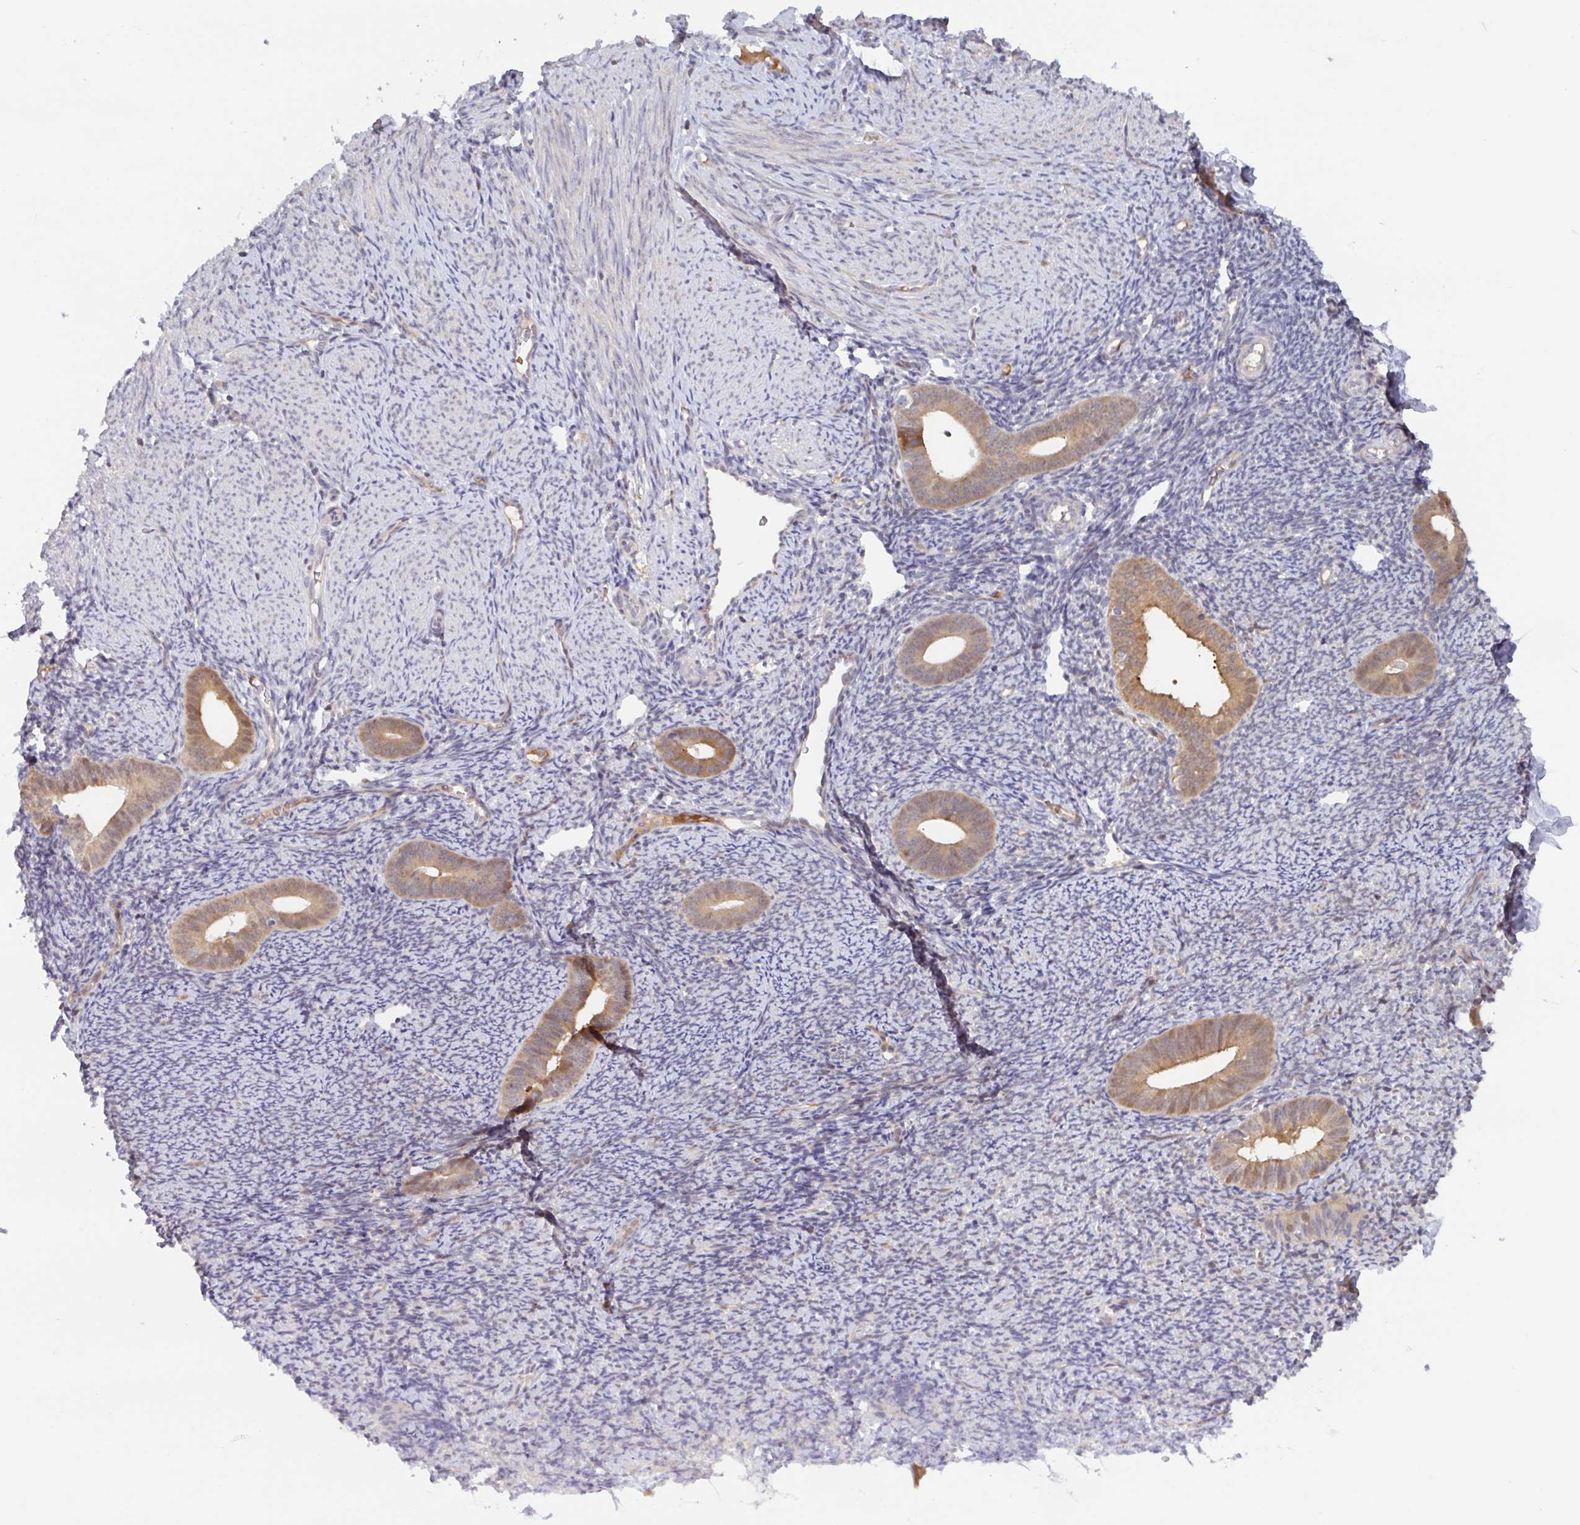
{"staining": {"intensity": "negative", "quantity": "none", "location": "none"}, "tissue": "endometrium", "cell_type": "Cells in endometrial stroma", "image_type": "normal", "snomed": [{"axis": "morphology", "description": "Normal tissue, NOS"}, {"axis": "topography", "description": "Endometrium"}], "caption": "High power microscopy micrograph of an immunohistochemistry (IHC) histopathology image of benign endometrium, revealing no significant positivity in cells in endometrial stroma. Brightfield microscopy of IHC stained with DAB (brown) and hematoxylin (blue), captured at high magnification.", "gene": "OTOP2", "patient": {"sex": "female", "age": 39}}